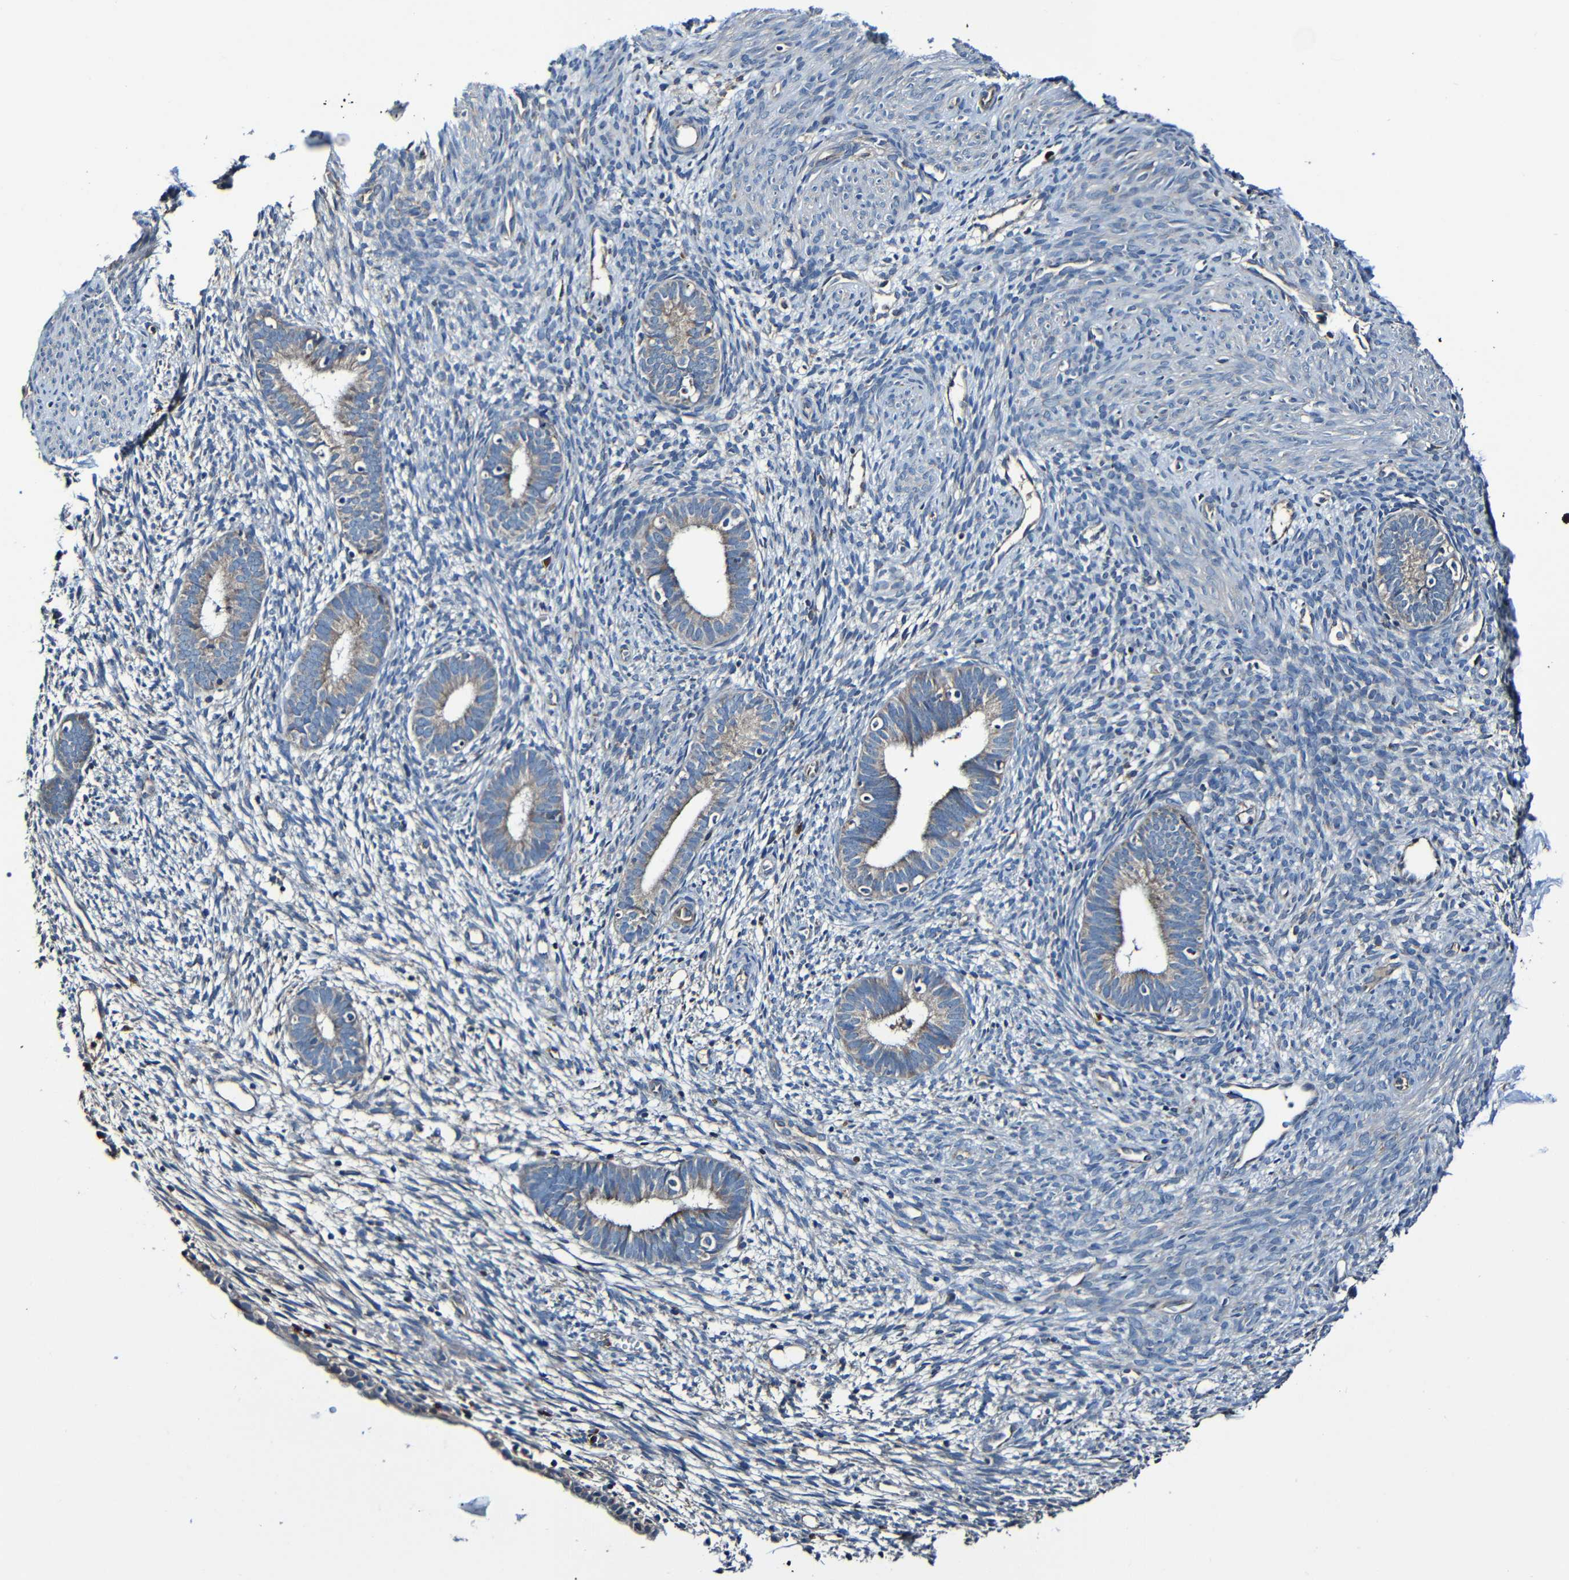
{"staining": {"intensity": "weak", "quantity": "25%-75%", "location": "cytoplasmic/membranous"}, "tissue": "endometrium", "cell_type": "Cells in endometrial stroma", "image_type": "normal", "snomed": [{"axis": "morphology", "description": "Normal tissue, NOS"}, {"axis": "morphology", "description": "Adenocarcinoma, NOS"}, {"axis": "topography", "description": "Endometrium"}, {"axis": "topography", "description": "Ovary"}], "caption": "High-power microscopy captured an immunohistochemistry image of normal endometrium, revealing weak cytoplasmic/membranous staining in about 25%-75% of cells in endometrial stroma. (Brightfield microscopy of DAB IHC at high magnification).", "gene": "ADAM15", "patient": {"sex": "female", "age": 68}}